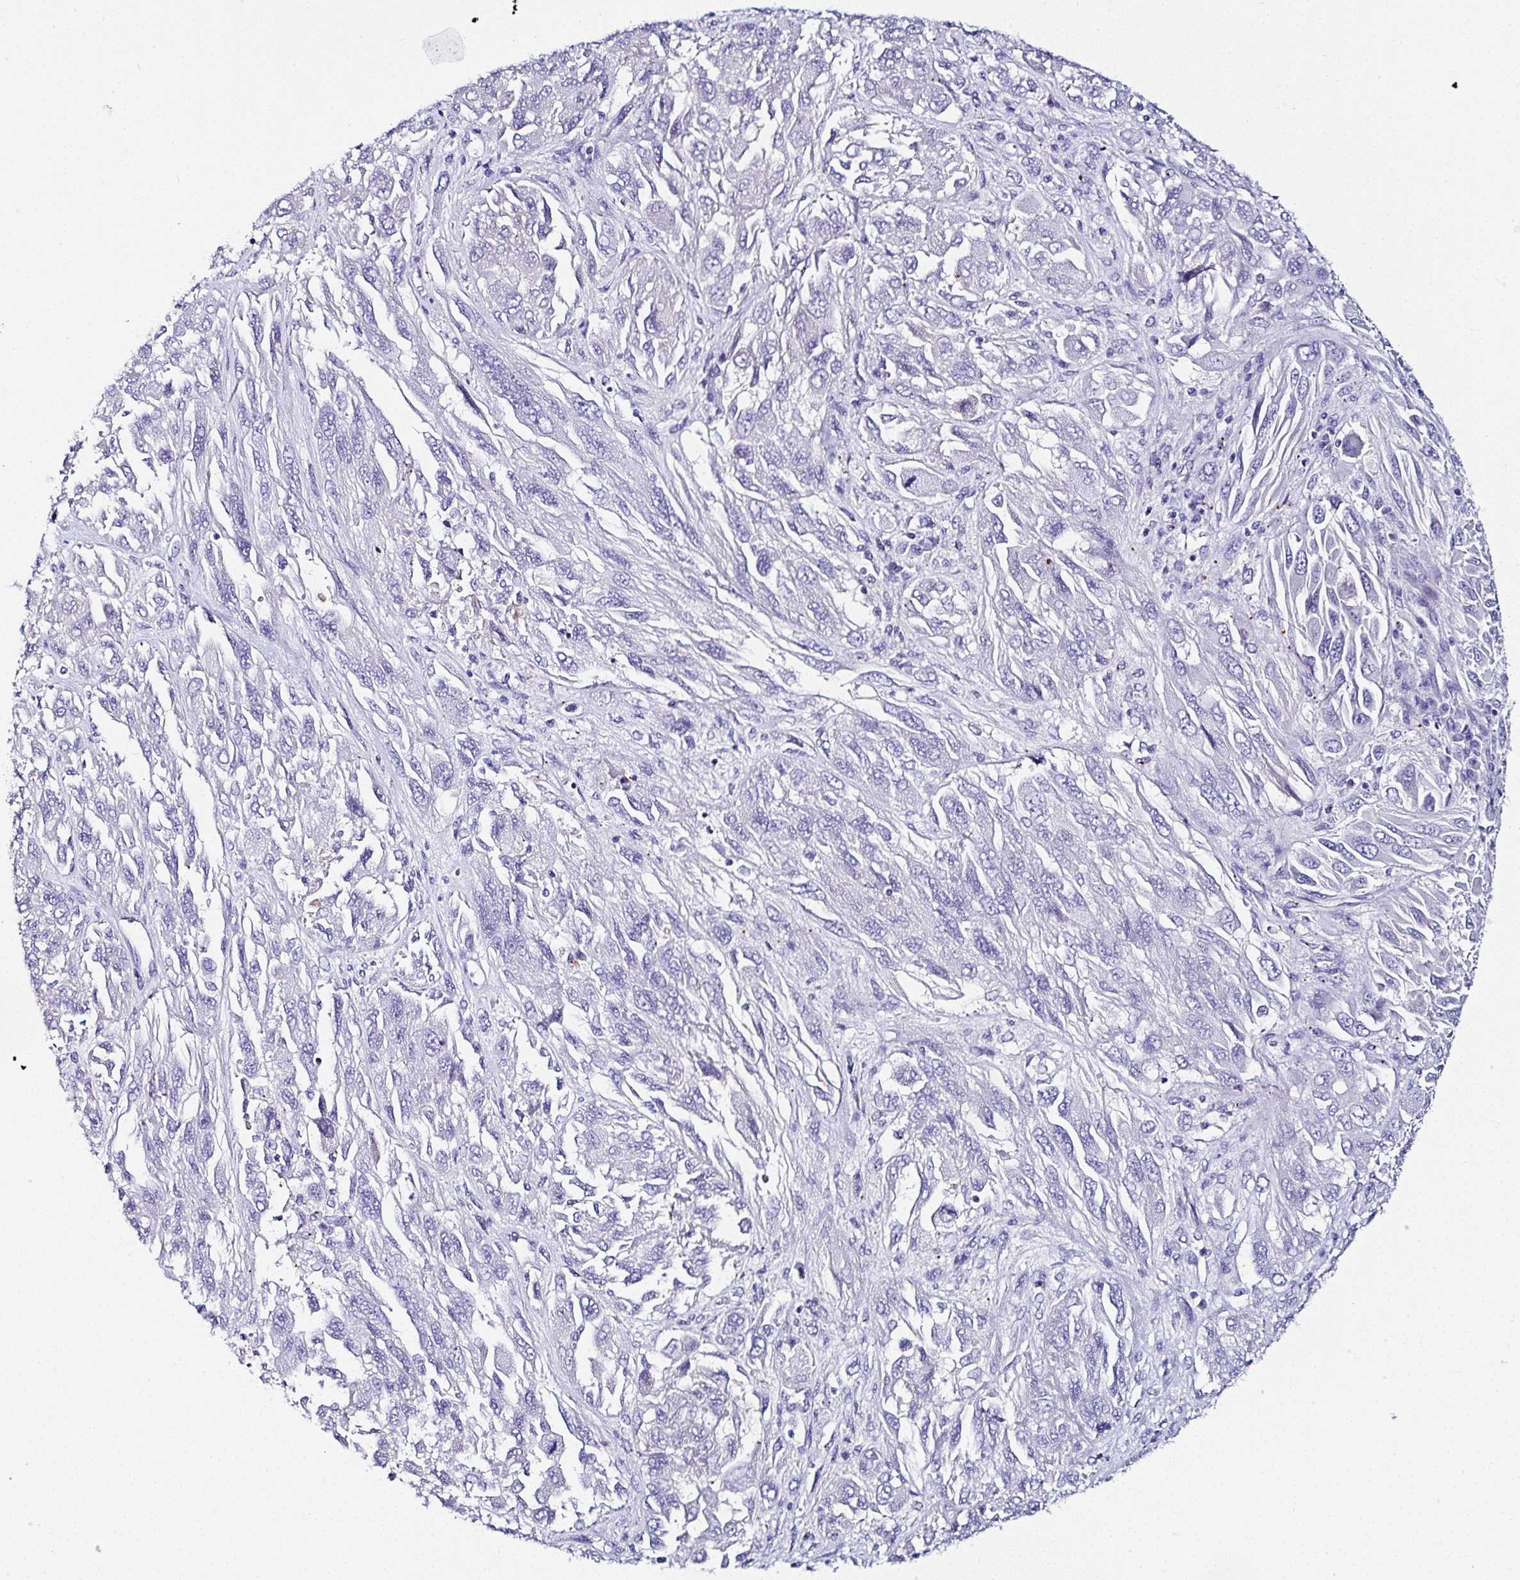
{"staining": {"intensity": "negative", "quantity": "none", "location": "none"}, "tissue": "melanoma", "cell_type": "Tumor cells", "image_type": "cancer", "snomed": [{"axis": "morphology", "description": "Malignant melanoma, NOS"}, {"axis": "topography", "description": "Skin"}], "caption": "Melanoma stained for a protein using immunohistochemistry (IHC) displays no positivity tumor cells.", "gene": "PPFIA4", "patient": {"sex": "female", "age": 91}}